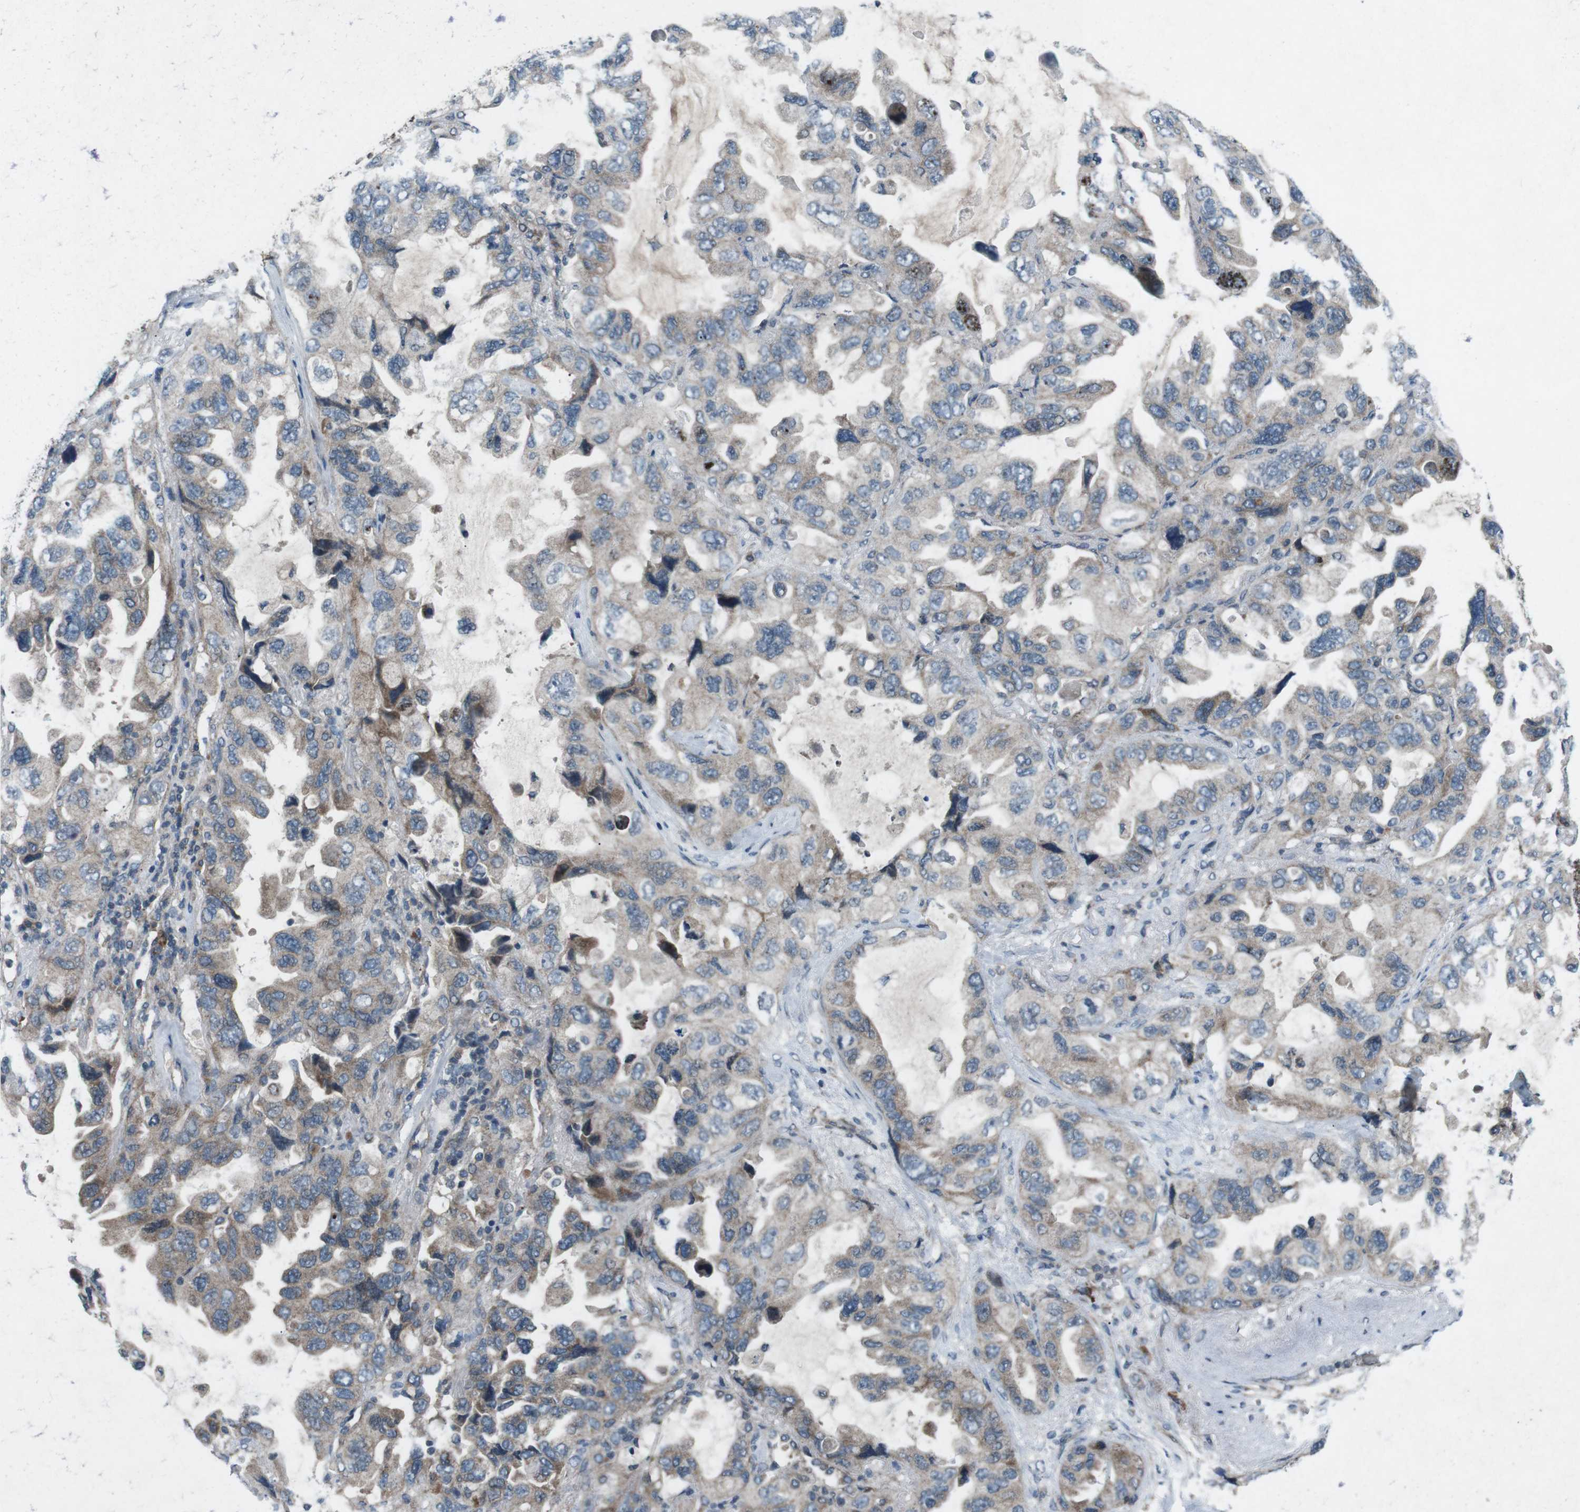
{"staining": {"intensity": "moderate", "quantity": "<25%", "location": "cytoplasmic/membranous"}, "tissue": "lung cancer", "cell_type": "Tumor cells", "image_type": "cancer", "snomed": [{"axis": "morphology", "description": "Squamous cell carcinoma, NOS"}, {"axis": "topography", "description": "Lung"}], "caption": "Immunohistochemistry (IHC) (DAB) staining of human squamous cell carcinoma (lung) shows moderate cytoplasmic/membranous protein expression in approximately <25% of tumor cells. (Stains: DAB in brown, nuclei in blue, Microscopy: brightfield microscopy at high magnification).", "gene": "CDK16", "patient": {"sex": "female", "age": 73}}